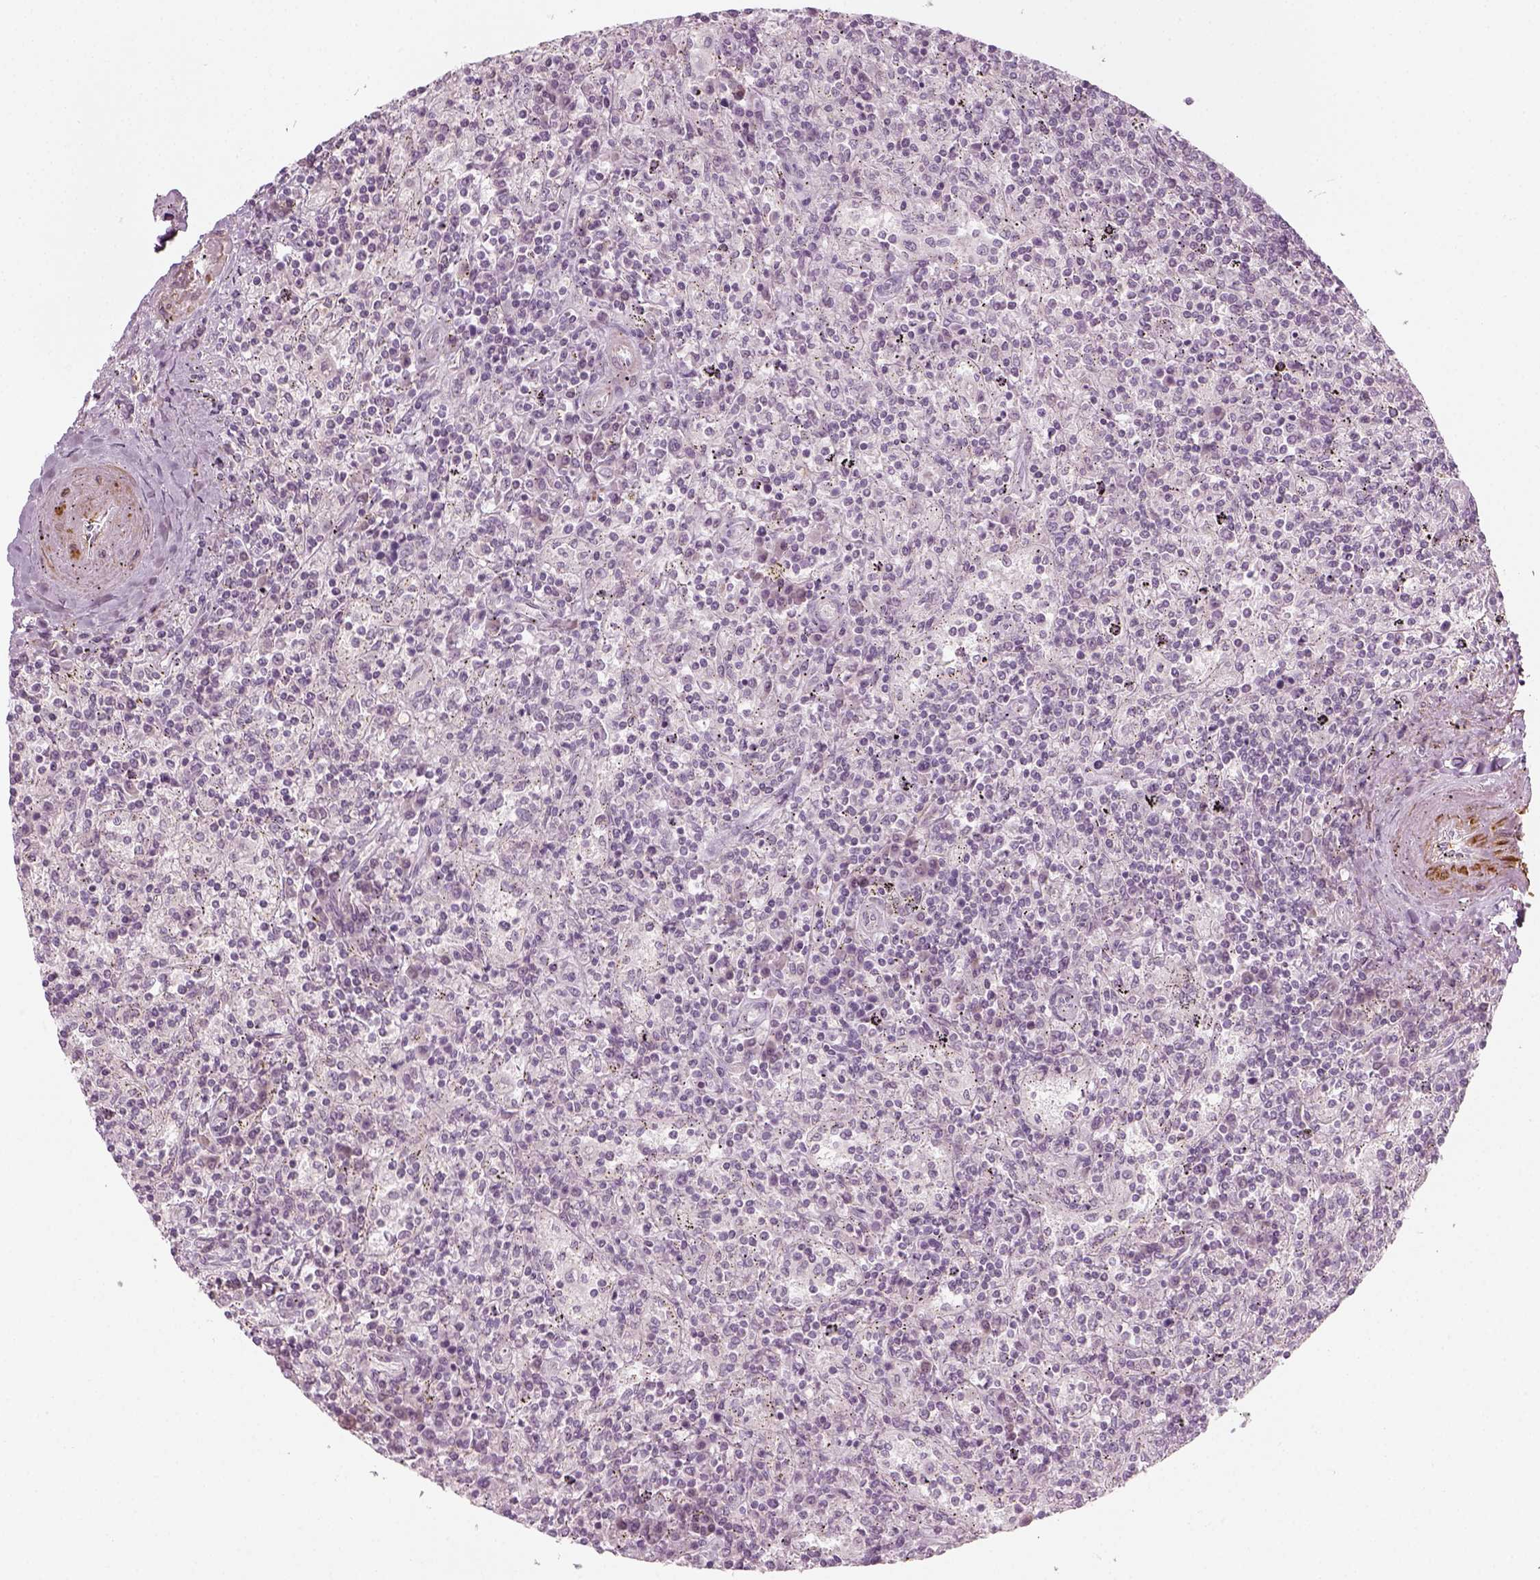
{"staining": {"intensity": "negative", "quantity": "none", "location": "none"}, "tissue": "lymphoma", "cell_type": "Tumor cells", "image_type": "cancer", "snomed": [{"axis": "morphology", "description": "Malignant lymphoma, non-Hodgkin's type, Low grade"}, {"axis": "topography", "description": "Spleen"}], "caption": "This micrograph is of lymphoma stained with immunohistochemistry to label a protein in brown with the nuclei are counter-stained blue. There is no staining in tumor cells. (Immunohistochemistry (ihc), brightfield microscopy, high magnification).", "gene": "MLIP", "patient": {"sex": "male", "age": 62}}